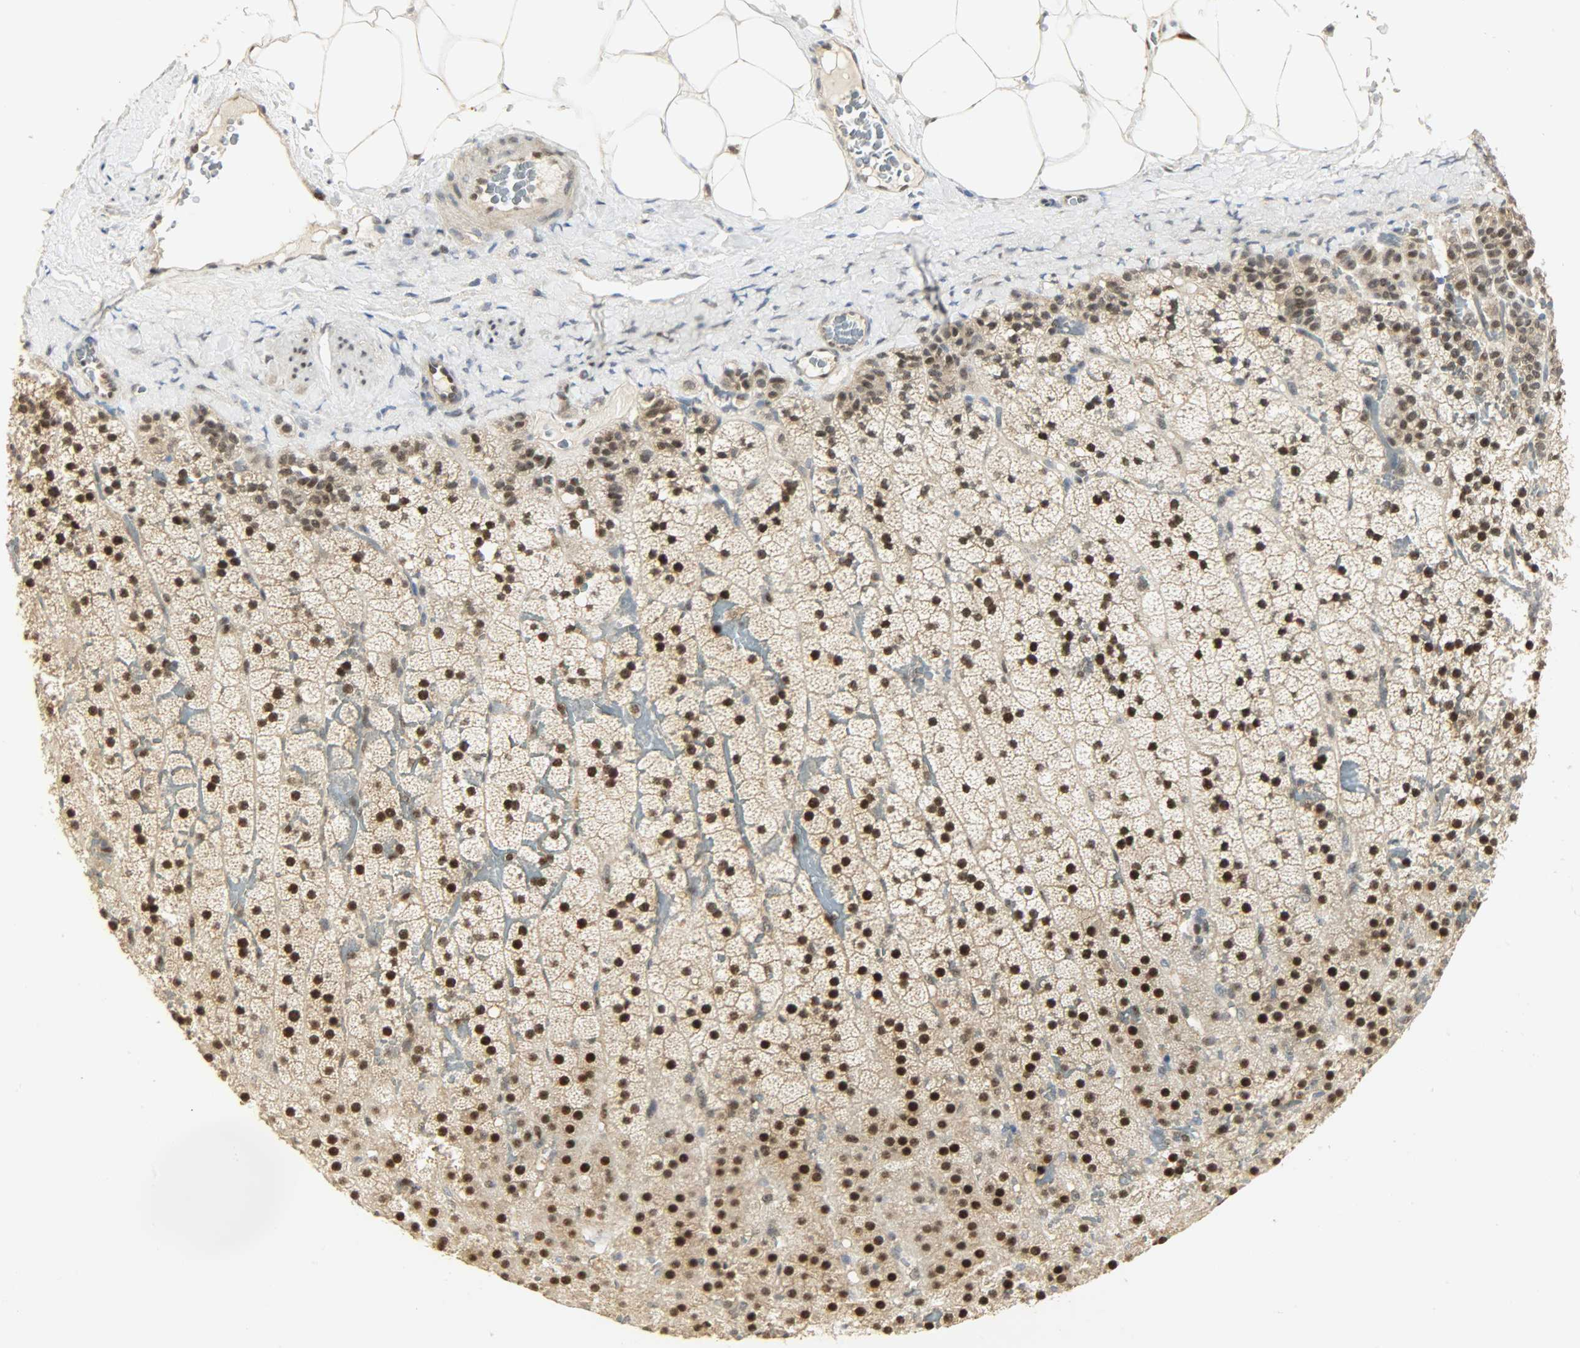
{"staining": {"intensity": "strong", "quantity": ">75%", "location": "nuclear"}, "tissue": "adrenal gland", "cell_type": "Glandular cells", "image_type": "normal", "snomed": [{"axis": "morphology", "description": "Normal tissue, NOS"}, {"axis": "topography", "description": "Adrenal gland"}], "caption": "Normal adrenal gland reveals strong nuclear staining in approximately >75% of glandular cells, visualized by immunohistochemistry.", "gene": "NPEPL1", "patient": {"sex": "male", "age": 35}}